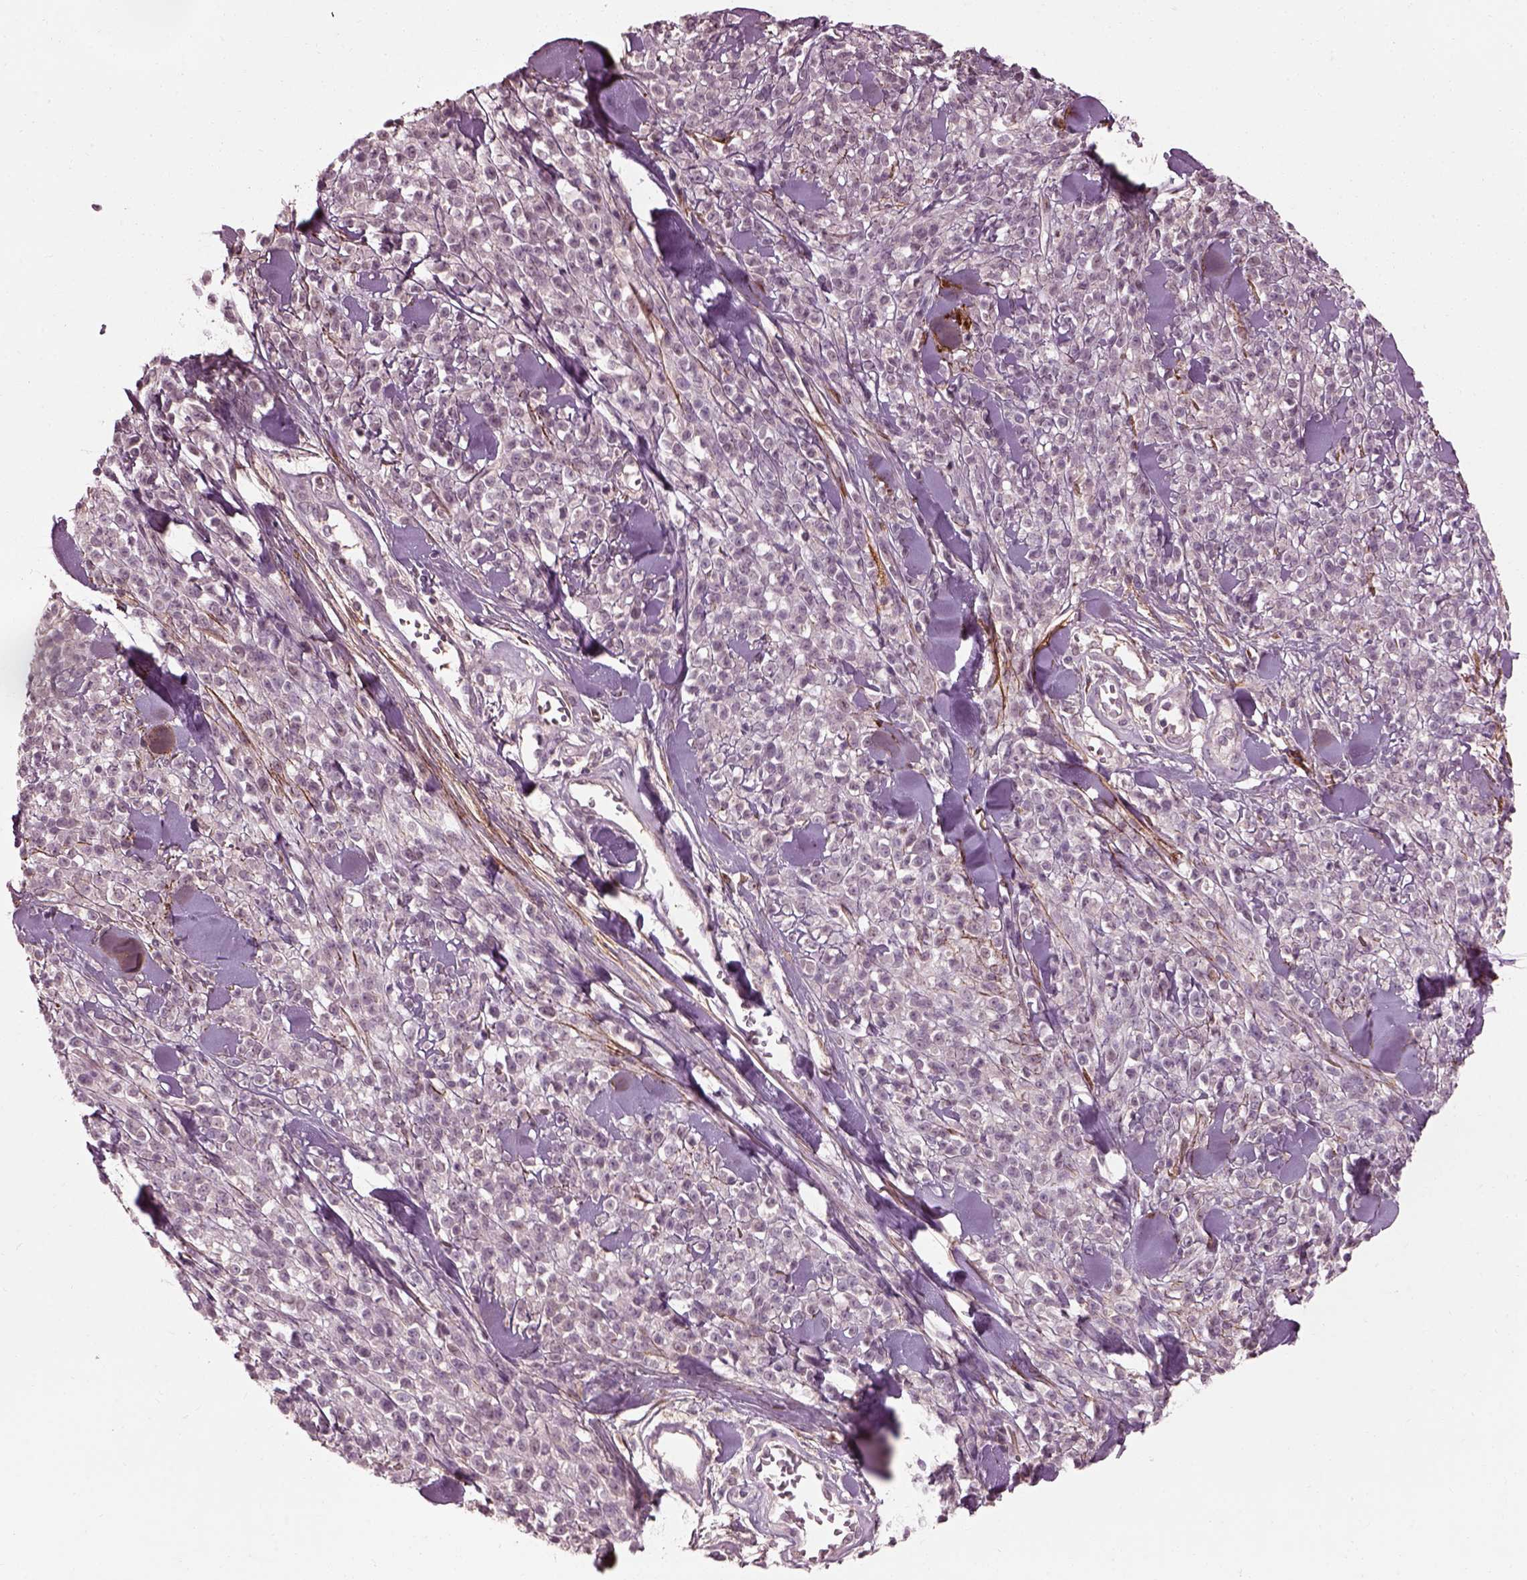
{"staining": {"intensity": "negative", "quantity": "none", "location": "none"}, "tissue": "melanoma", "cell_type": "Tumor cells", "image_type": "cancer", "snomed": [{"axis": "morphology", "description": "Malignant melanoma, NOS"}, {"axis": "topography", "description": "Skin"}, {"axis": "topography", "description": "Skin of trunk"}], "caption": "This image is of malignant melanoma stained with immunohistochemistry (IHC) to label a protein in brown with the nuclei are counter-stained blue. There is no positivity in tumor cells.", "gene": "EFEMP1", "patient": {"sex": "male", "age": 74}}